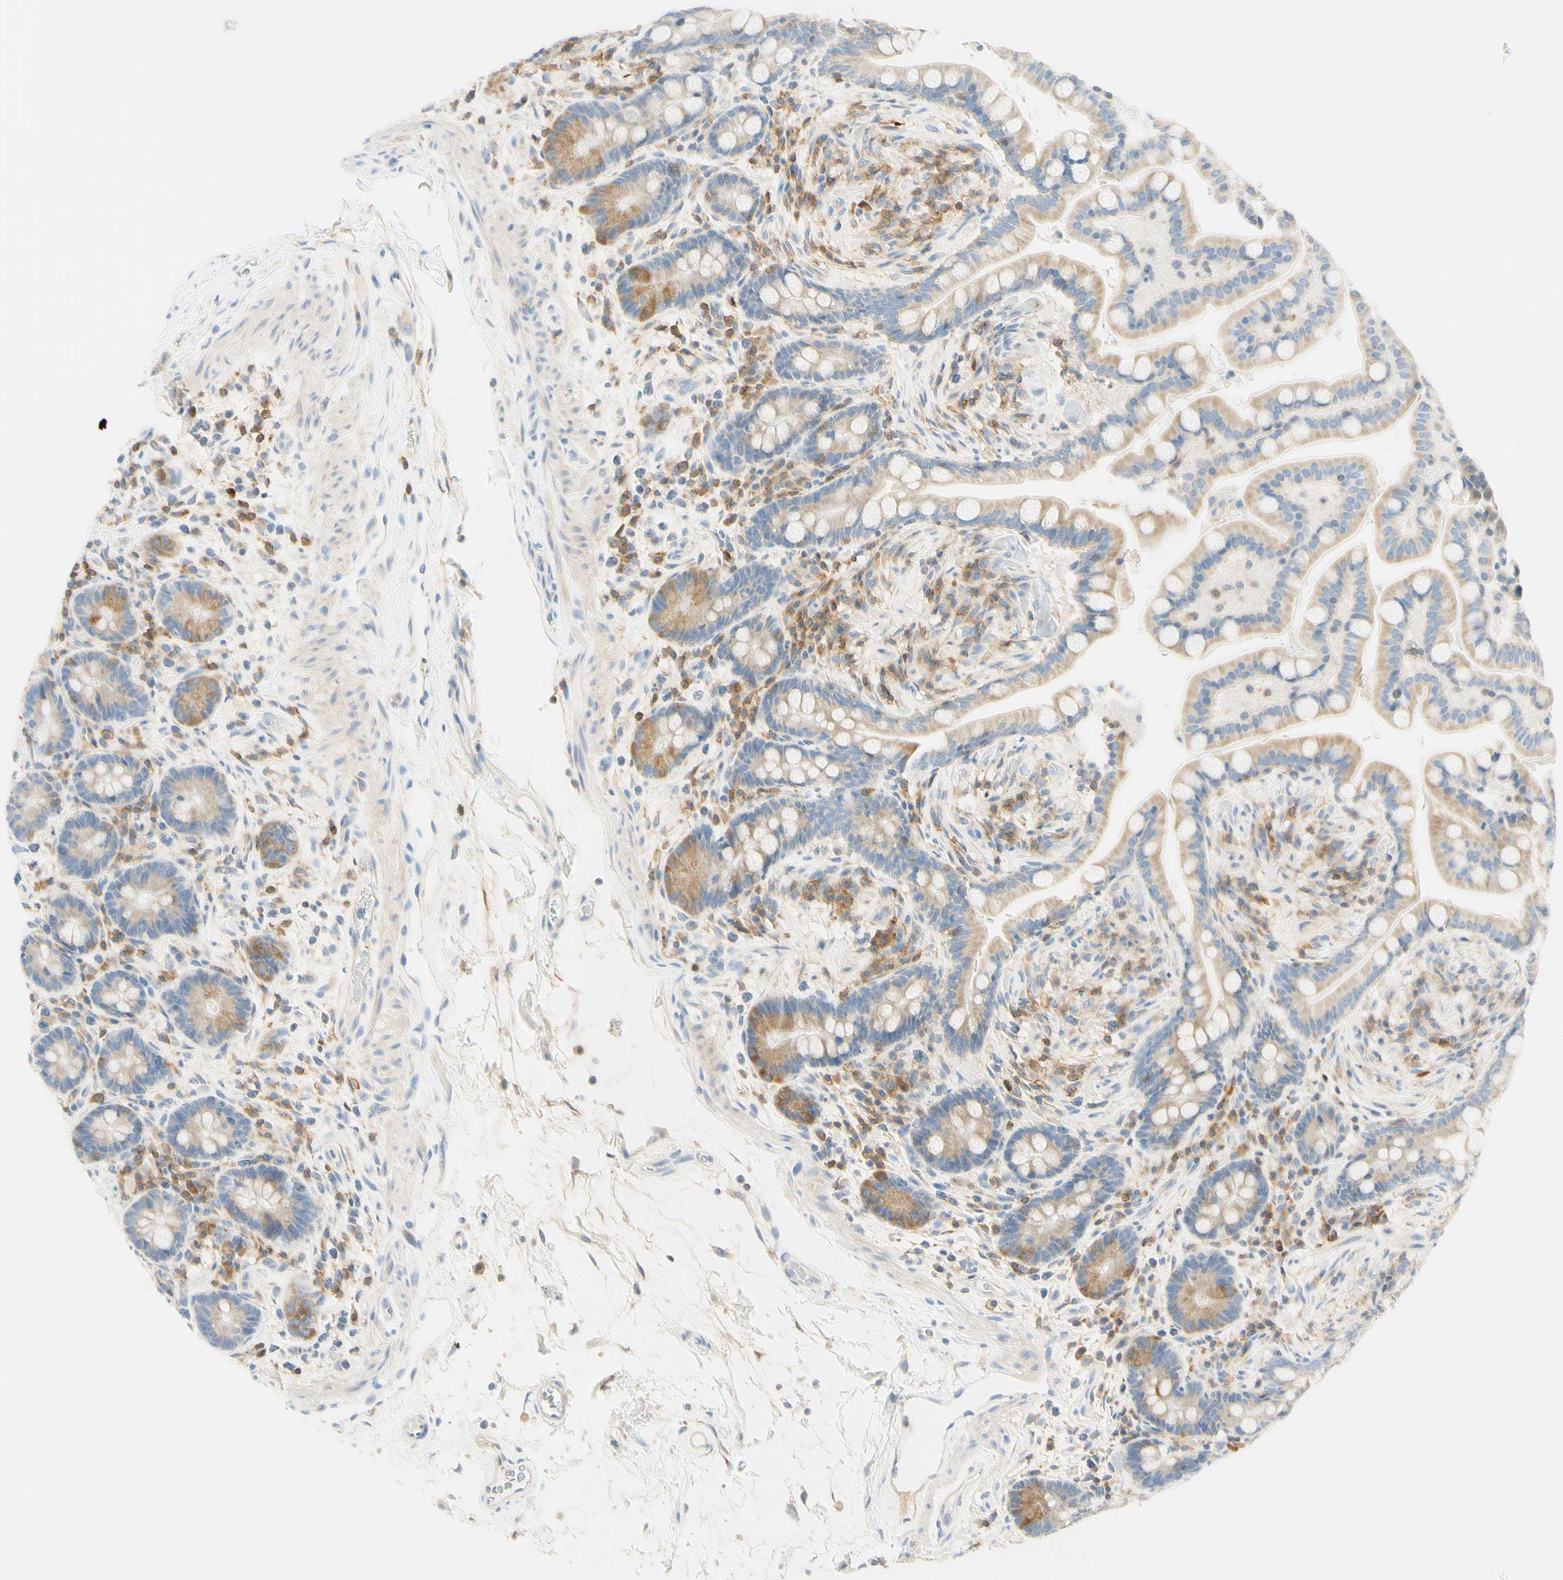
{"staining": {"intensity": "weak", "quantity": "25%-75%", "location": "cytoplasmic/membranous"}, "tissue": "colon", "cell_type": "Endothelial cells", "image_type": "normal", "snomed": [{"axis": "morphology", "description": "Normal tissue, NOS"}, {"axis": "topography", "description": "Colon"}], "caption": "Colon was stained to show a protein in brown. There is low levels of weak cytoplasmic/membranous expression in approximately 25%-75% of endothelial cells.", "gene": "LAT", "patient": {"sex": "male", "age": 73}}